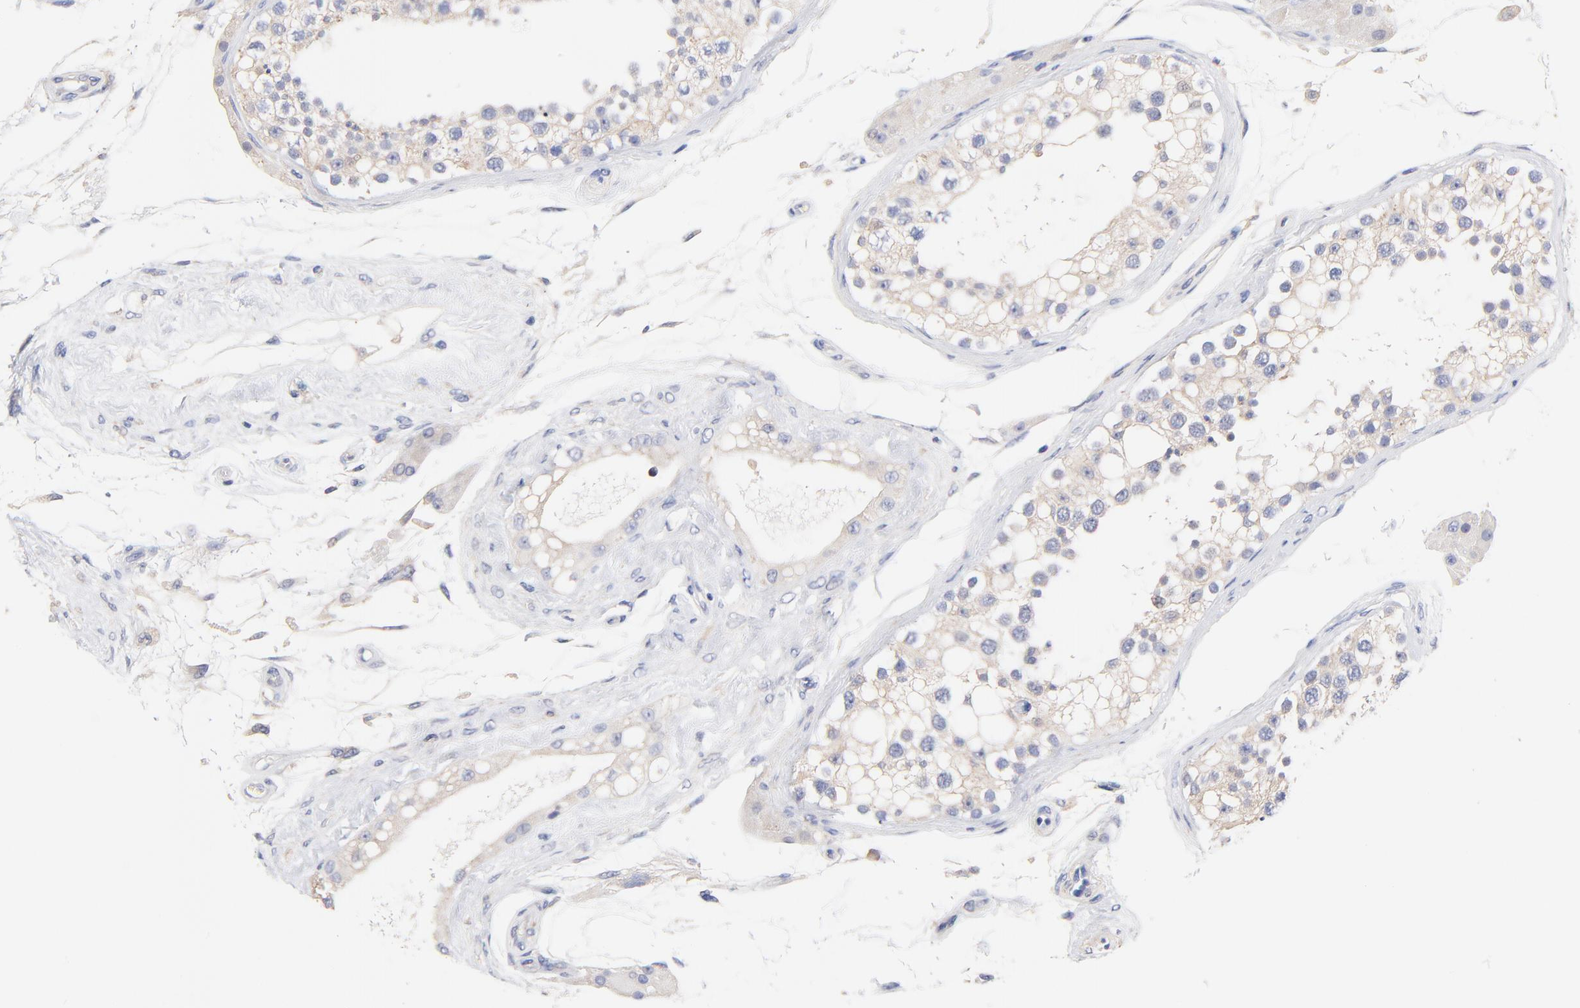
{"staining": {"intensity": "weak", "quantity": "25%-75%", "location": "cytoplasmic/membranous"}, "tissue": "testis", "cell_type": "Cells in seminiferous ducts", "image_type": "normal", "snomed": [{"axis": "morphology", "description": "Normal tissue, NOS"}, {"axis": "topography", "description": "Testis"}], "caption": "A brown stain shows weak cytoplasmic/membranous expression of a protein in cells in seminiferous ducts of normal human testis. (Brightfield microscopy of DAB IHC at high magnification).", "gene": "TWNK", "patient": {"sex": "male", "age": 68}}